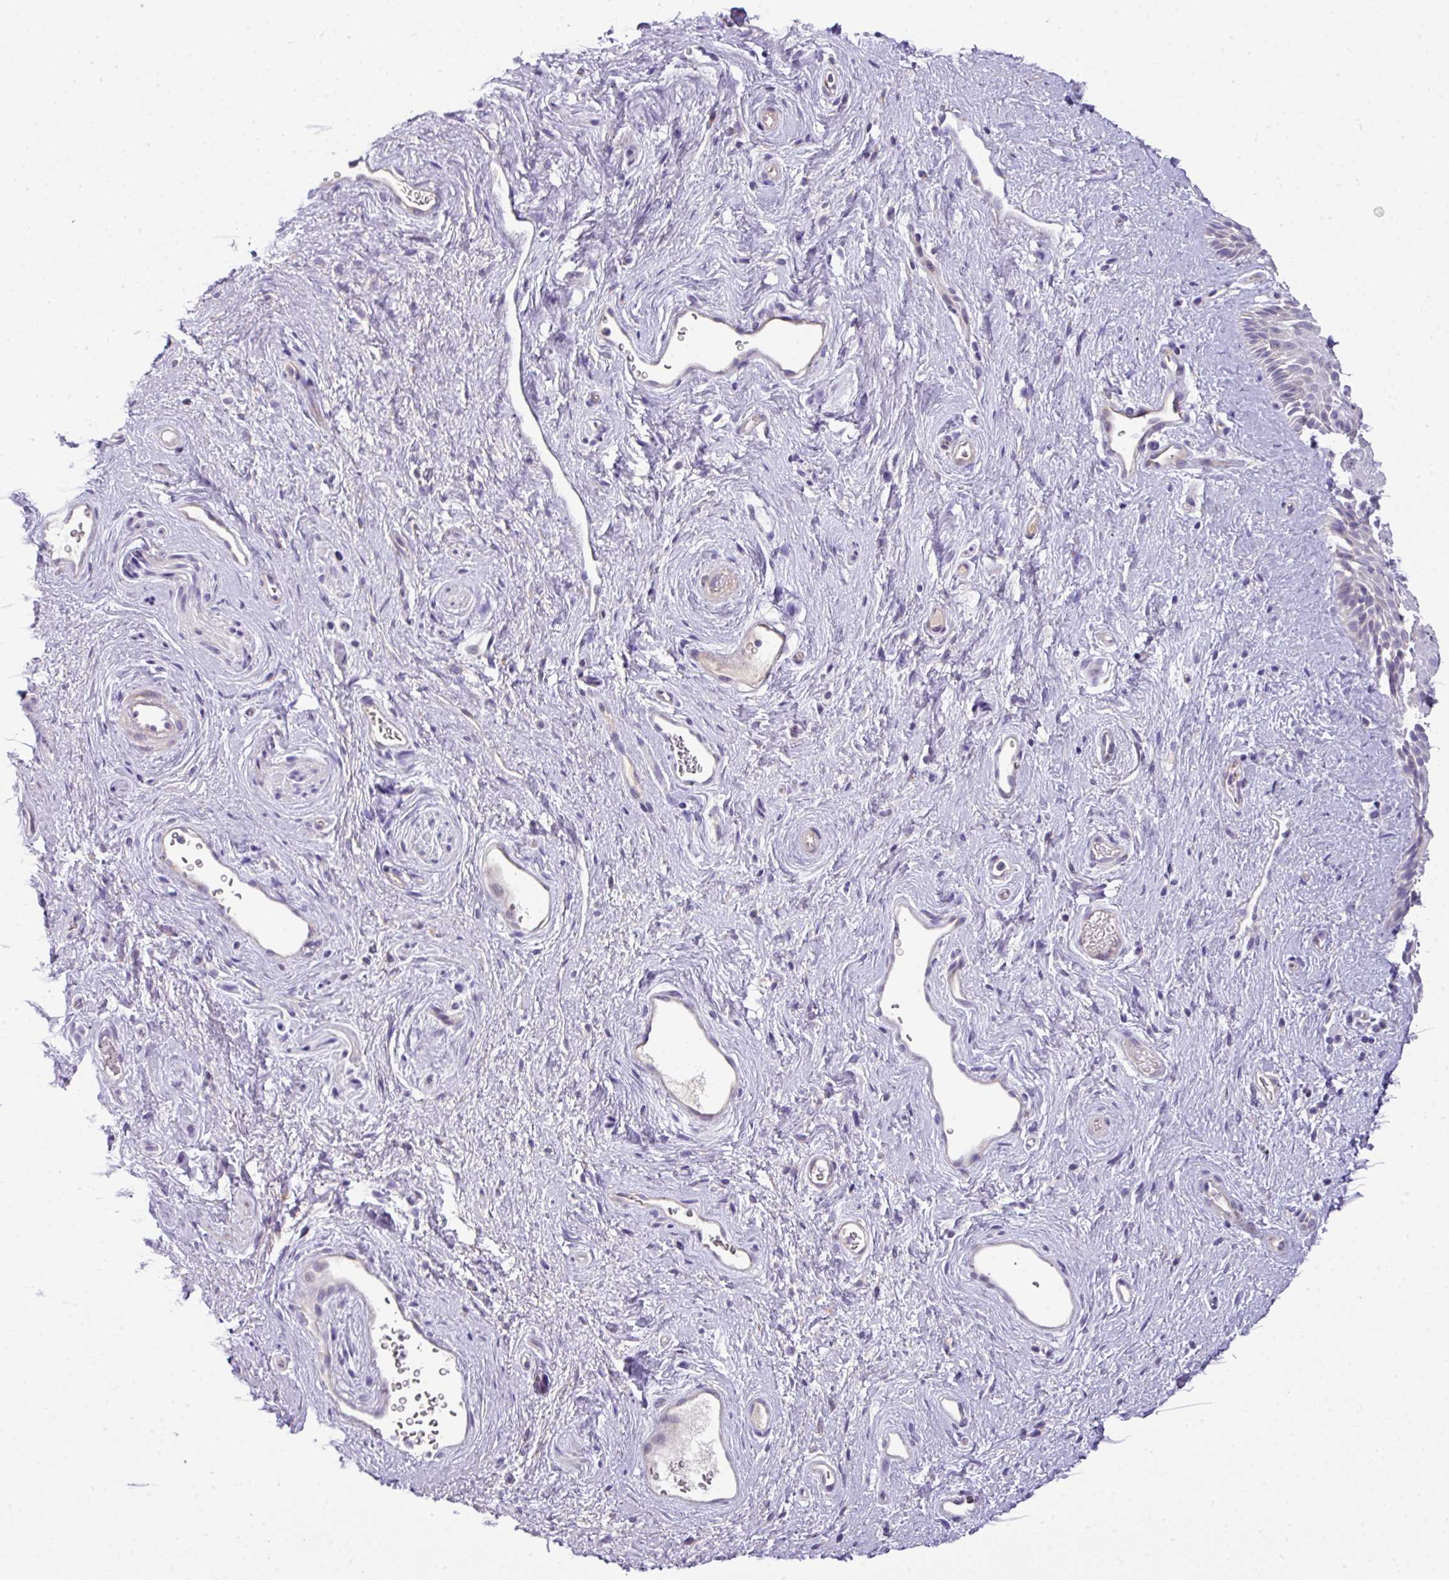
{"staining": {"intensity": "negative", "quantity": "none", "location": "none"}, "tissue": "vagina", "cell_type": "Squamous epithelial cells", "image_type": "normal", "snomed": [{"axis": "morphology", "description": "Normal tissue, NOS"}, {"axis": "topography", "description": "Vagina"}], "caption": "Normal vagina was stained to show a protein in brown. There is no significant expression in squamous epithelial cells. (Brightfield microscopy of DAB immunohistochemistry (IHC) at high magnification).", "gene": "PIK3R5", "patient": {"sex": "female", "age": 47}}